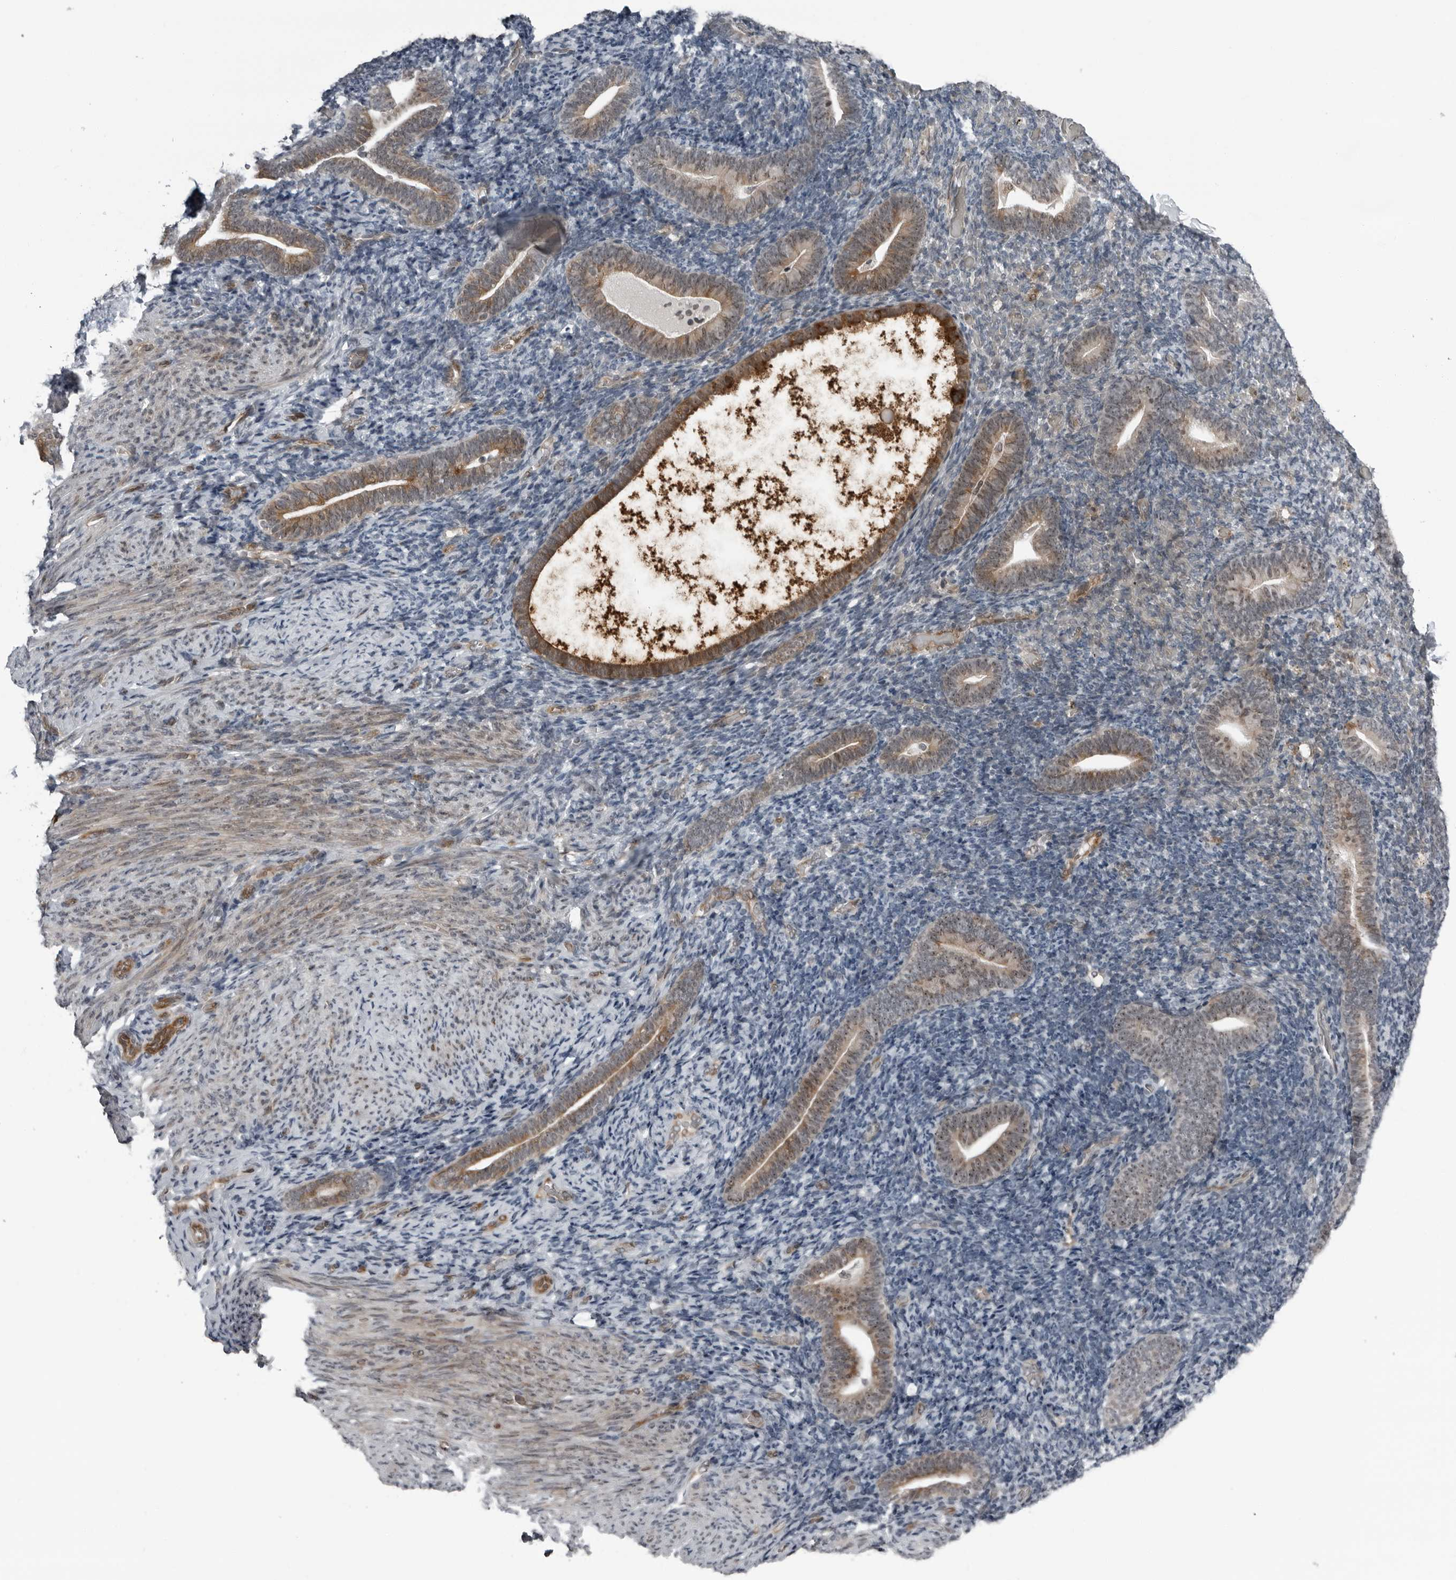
{"staining": {"intensity": "negative", "quantity": "none", "location": "none"}, "tissue": "endometrium", "cell_type": "Cells in endometrial stroma", "image_type": "normal", "snomed": [{"axis": "morphology", "description": "Normal tissue, NOS"}, {"axis": "topography", "description": "Endometrium"}], "caption": "Immunohistochemistry photomicrograph of normal endometrium: endometrium stained with DAB exhibits no significant protein expression in cells in endometrial stroma. (DAB IHC, high magnification).", "gene": "FAM102B", "patient": {"sex": "female", "age": 51}}